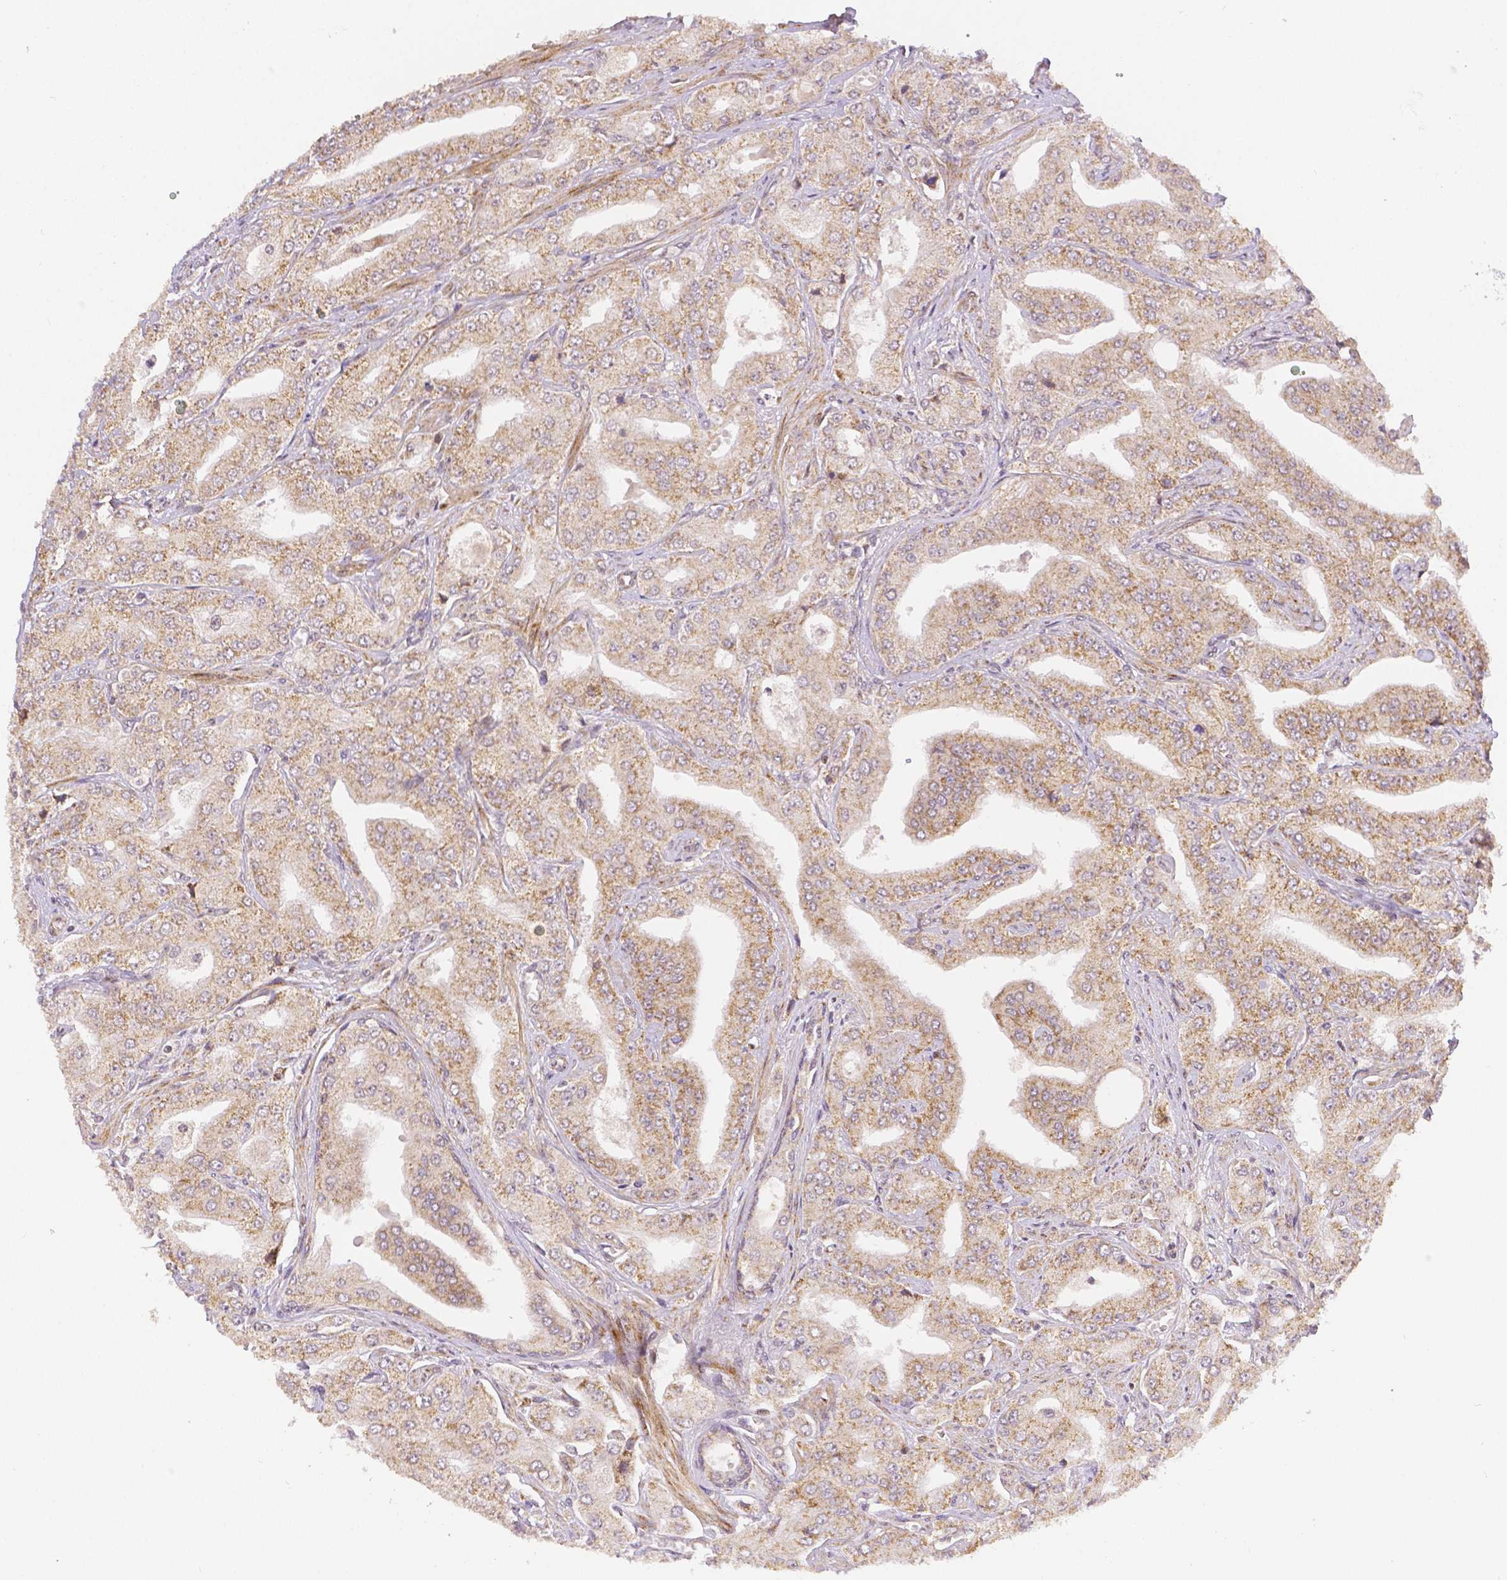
{"staining": {"intensity": "moderate", "quantity": ">75%", "location": "cytoplasmic/membranous"}, "tissue": "prostate cancer", "cell_type": "Tumor cells", "image_type": "cancer", "snomed": [{"axis": "morphology", "description": "Adenocarcinoma, Low grade"}, {"axis": "topography", "description": "Prostate"}], "caption": "Protein analysis of adenocarcinoma (low-grade) (prostate) tissue demonstrates moderate cytoplasmic/membranous staining in approximately >75% of tumor cells. (DAB (3,3'-diaminobenzidine) = brown stain, brightfield microscopy at high magnification).", "gene": "RHOT1", "patient": {"sex": "male", "age": 60}}